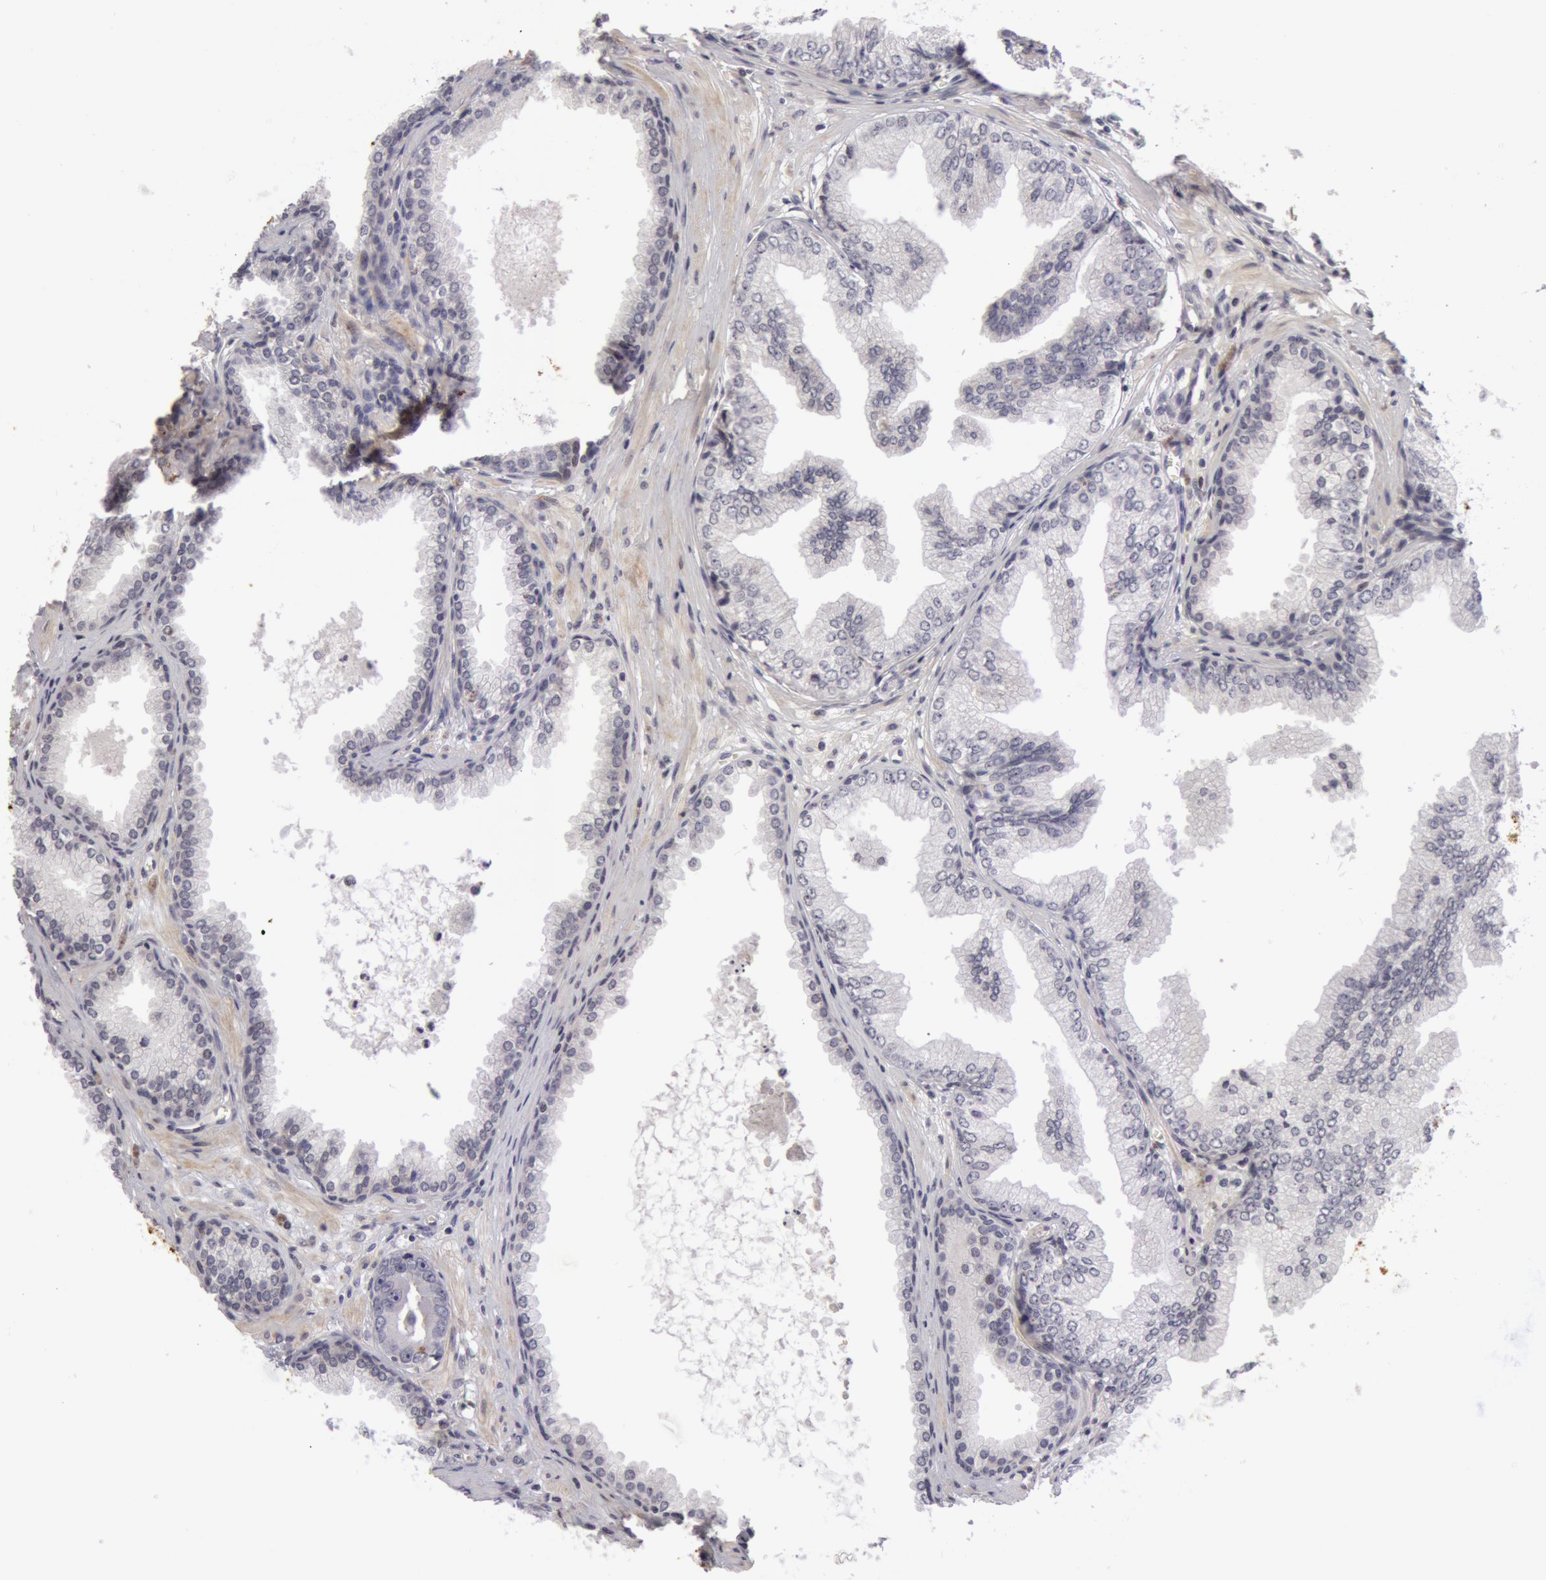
{"staining": {"intensity": "negative", "quantity": "none", "location": "none"}, "tissue": "prostate cancer", "cell_type": "Tumor cells", "image_type": "cancer", "snomed": [{"axis": "morphology", "description": "Adenocarcinoma, Low grade"}, {"axis": "topography", "description": "Prostate"}], "caption": "An immunohistochemistry micrograph of prostate cancer (adenocarcinoma (low-grade)) is shown. There is no staining in tumor cells of prostate cancer (adenocarcinoma (low-grade)). (DAB (3,3'-diaminobenzidine) immunohistochemistry visualized using brightfield microscopy, high magnification).", "gene": "NLGN4X", "patient": {"sex": "male", "age": 65}}